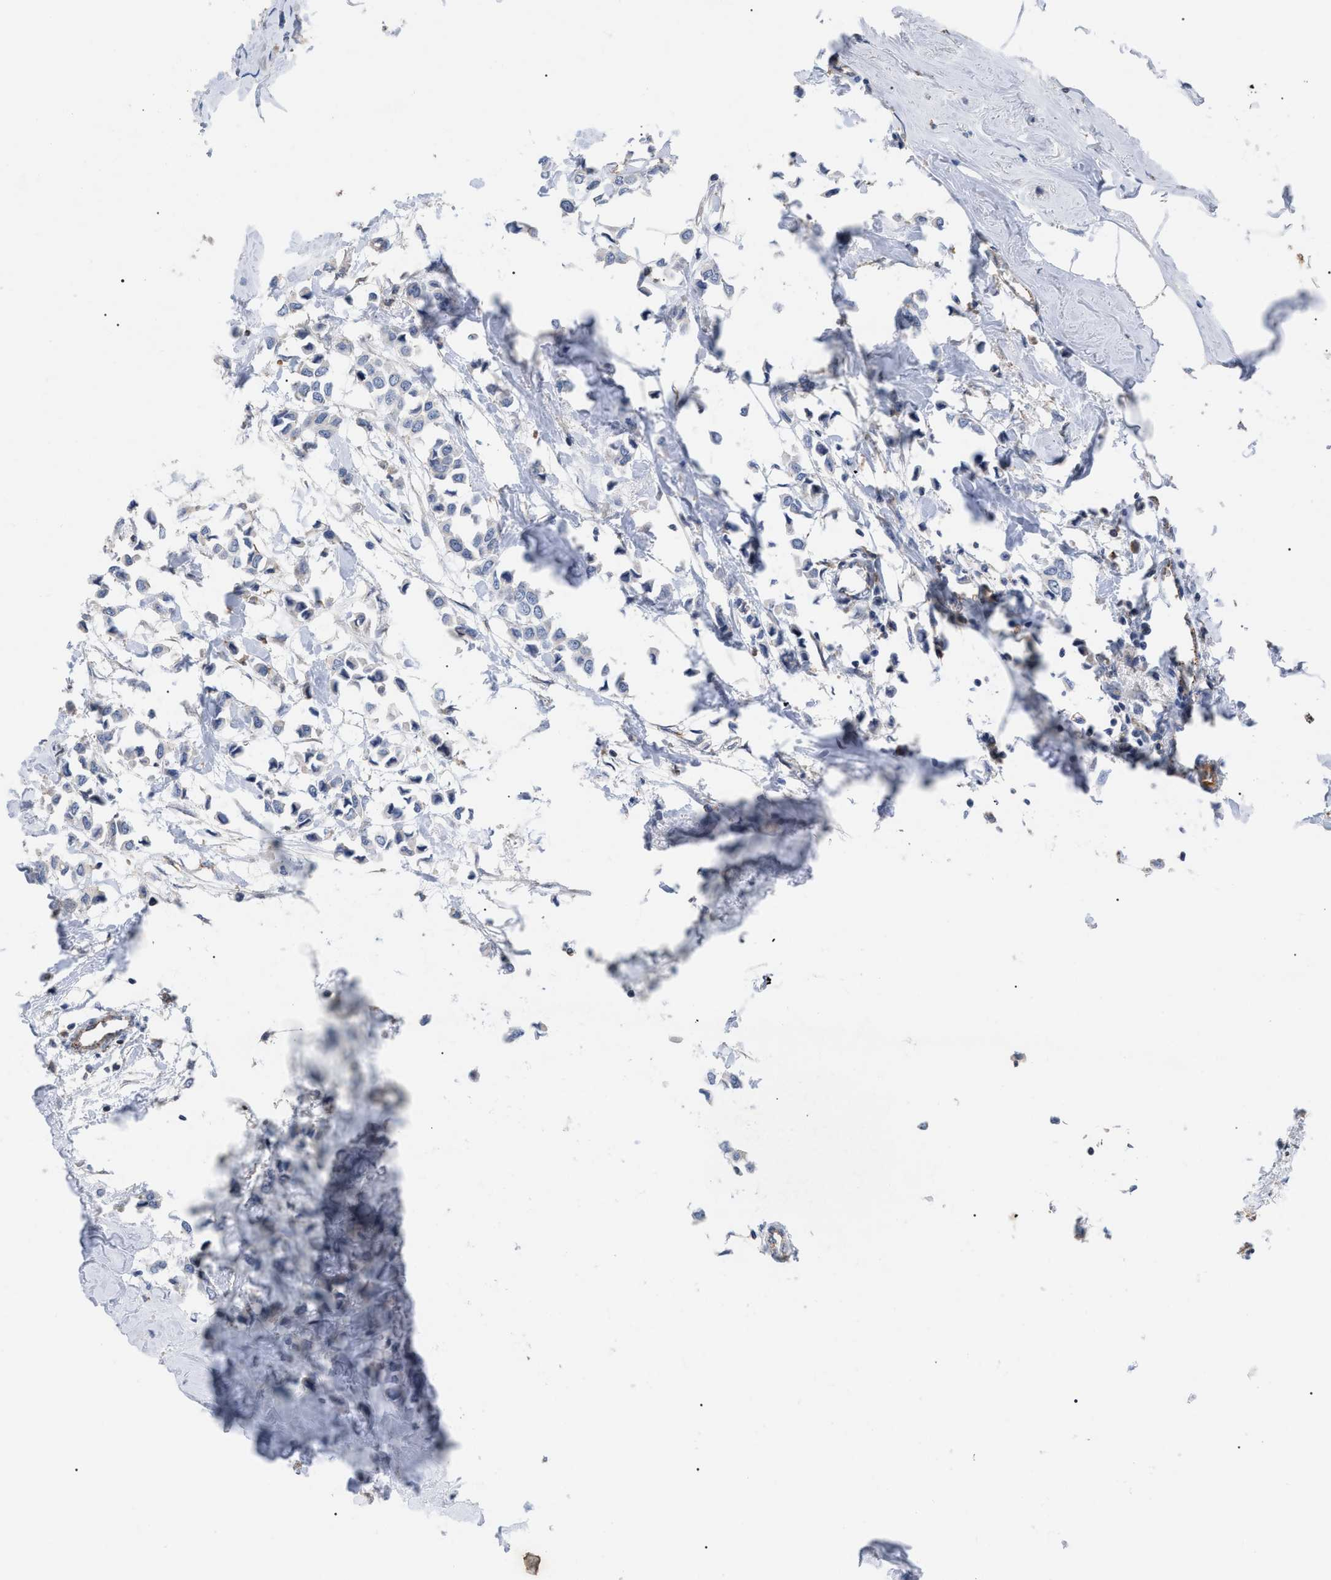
{"staining": {"intensity": "negative", "quantity": "none", "location": "none"}, "tissue": "breast cancer", "cell_type": "Tumor cells", "image_type": "cancer", "snomed": [{"axis": "morphology", "description": "Lobular carcinoma"}, {"axis": "topography", "description": "Breast"}], "caption": "Breast cancer was stained to show a protein in brown. There is no significant expression in tumor cells.", "gene": "FAM171A2", "patient": {"sex": "female", "age": 51}}